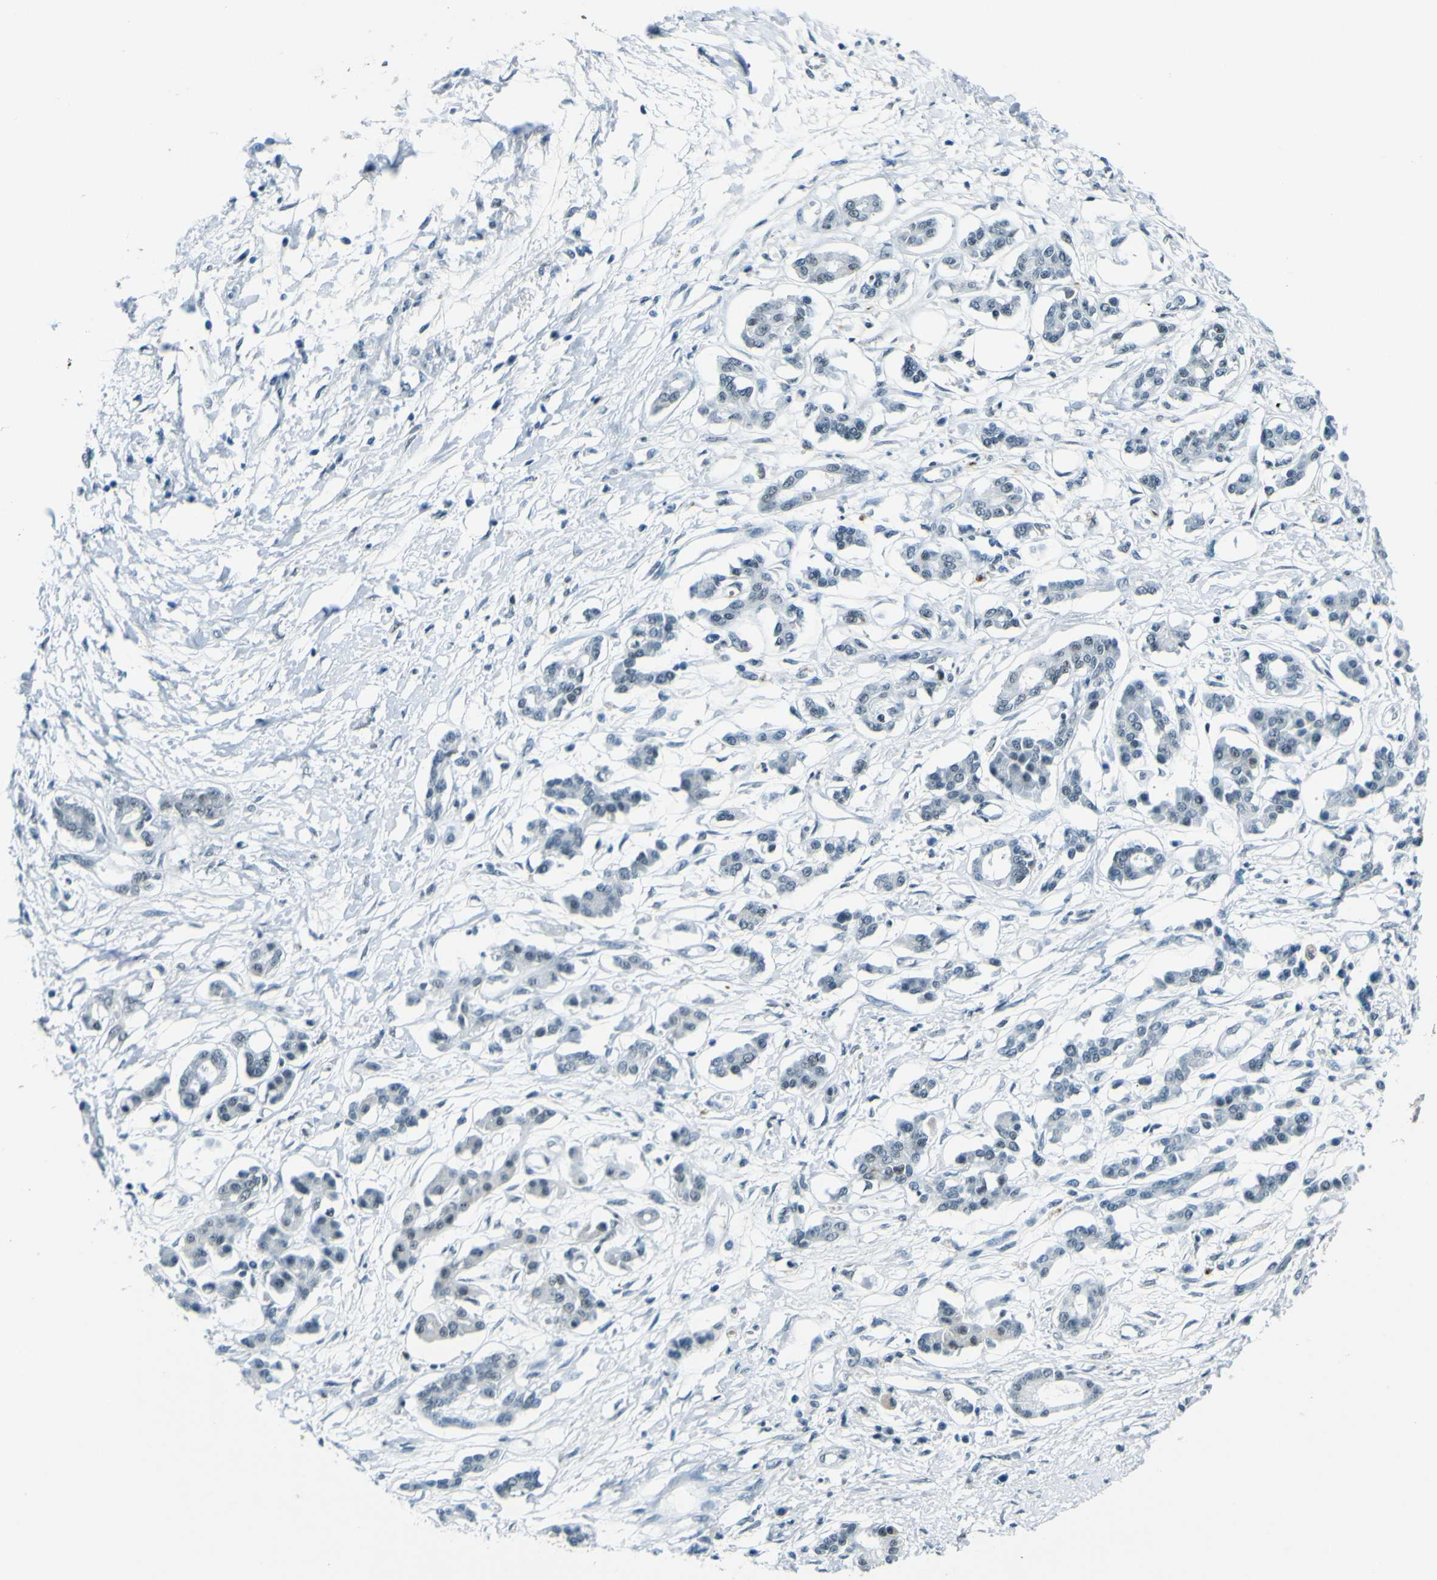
{"staining": {"intensity": "negative", "quantity": "none", "location": "none"}, "tissue": "pancreatic cancer", "cell_type": "Tumor cells", "image_type": "cancer", "snomed": [{"axis": "morphology", "description": "Adenocarcinoma, NOS"}, {"axis": "topography", "description": "Pancreas"}], "caption": "The immunohistochemistry (IHC) photomicrograph has no significant staining in tumor cells of pancreatic cancer tissue.", "gene": "CEBPG", "patient": {"sex": "male", "age": 56}}